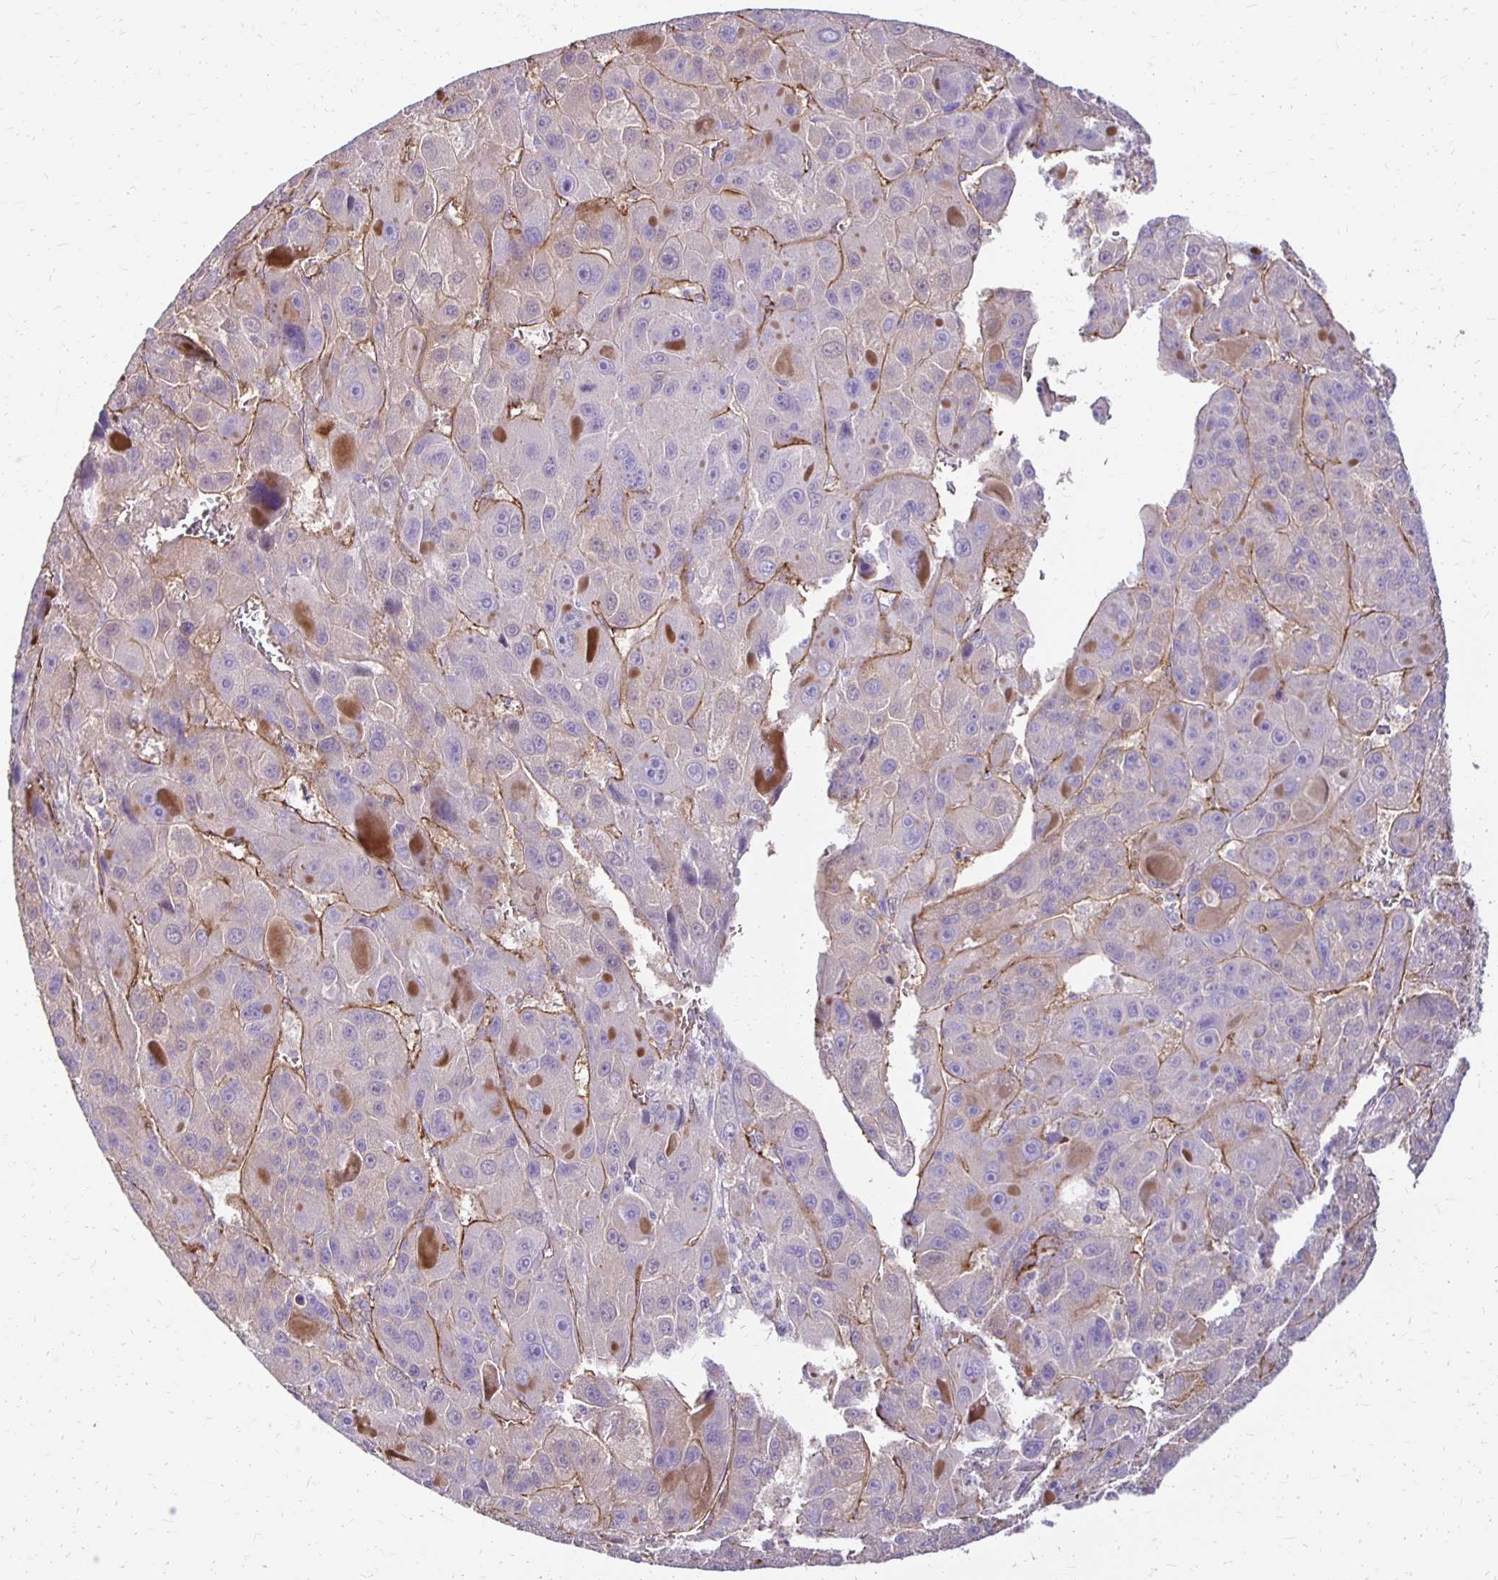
{"staining": {"intensity": "weak", "quantity": "<25%", "location": "cytoplasmic/membranous"}, "tissue": "liver cancer", "cell_type": "Tumor cells", "image_type": "cancer", "snomed": [{"axis": "morphology", "description": "Carcinoma, Hepatocellular, NOS"}, {"axis": "topography", "description": "Liver"}], "caption": "Micrograph shows no significant protein positivity in tumor cells of liver cancer.", "gene": "TTYH1", "patient": {"sex": "male", "age": 76}}